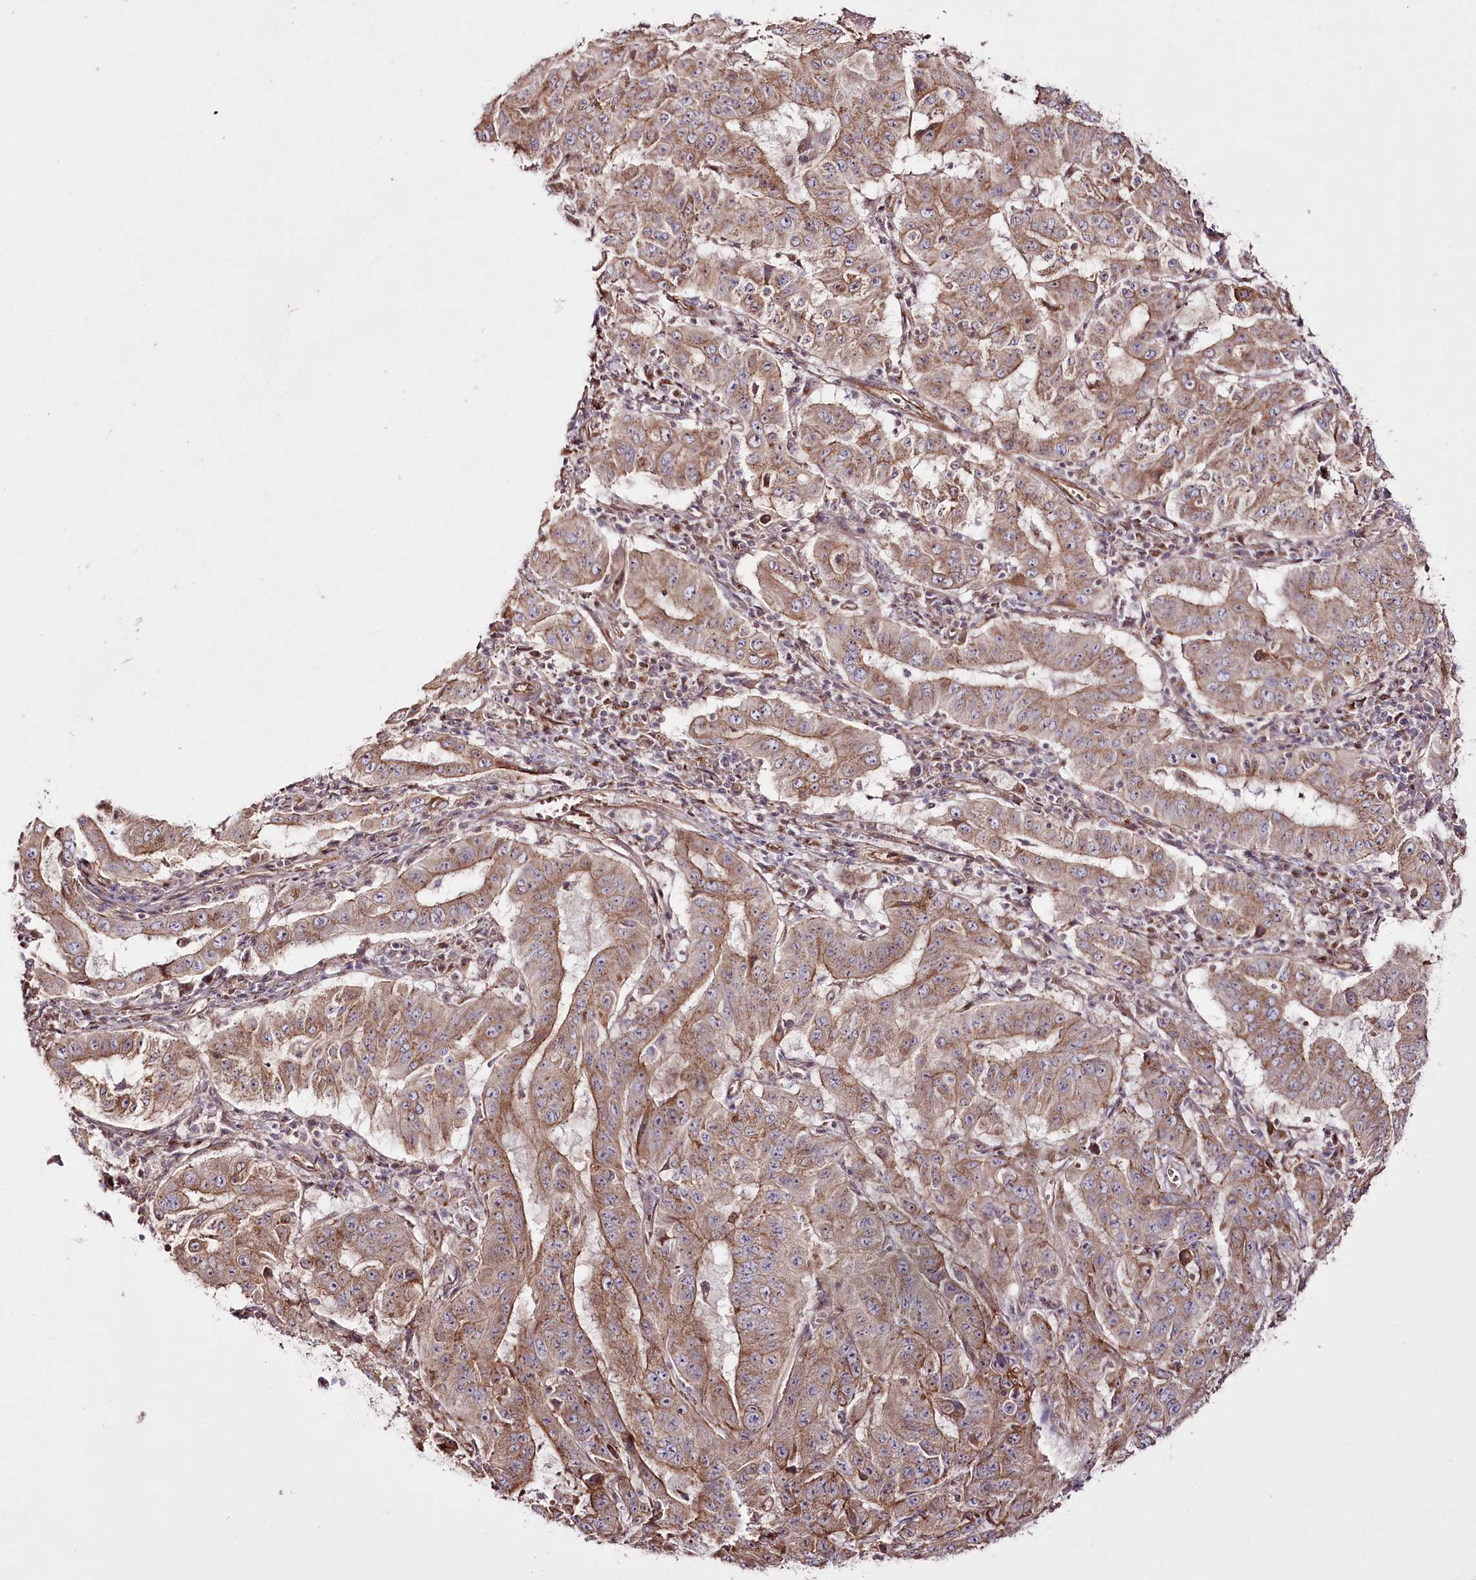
{"staining": {"intensity": "moderate", "quantity": ">75%", "location": "cytoplasmic/membranous"}, "tissue": "pancreatic cancer", "cell_type": "Tumor cells", "image_type": "cancer", "snomed": [{"axis": "morphology", "description": "Adenocarcinoma, NOS"}, {"axis": "topography", "description": "Pancreas"}], "caption": "A histopathology image of human pancreatic adenocarcinoma stained for a protein shows moderate cytoplasmic/membranous brown staining in tumor cells. Using DAB (brown) and hematoxylin (blue) stains, captured at high magnification using brightfield microscopy.", "gene": "REXO2", "patient": {"sex": "male", "age": 63}}